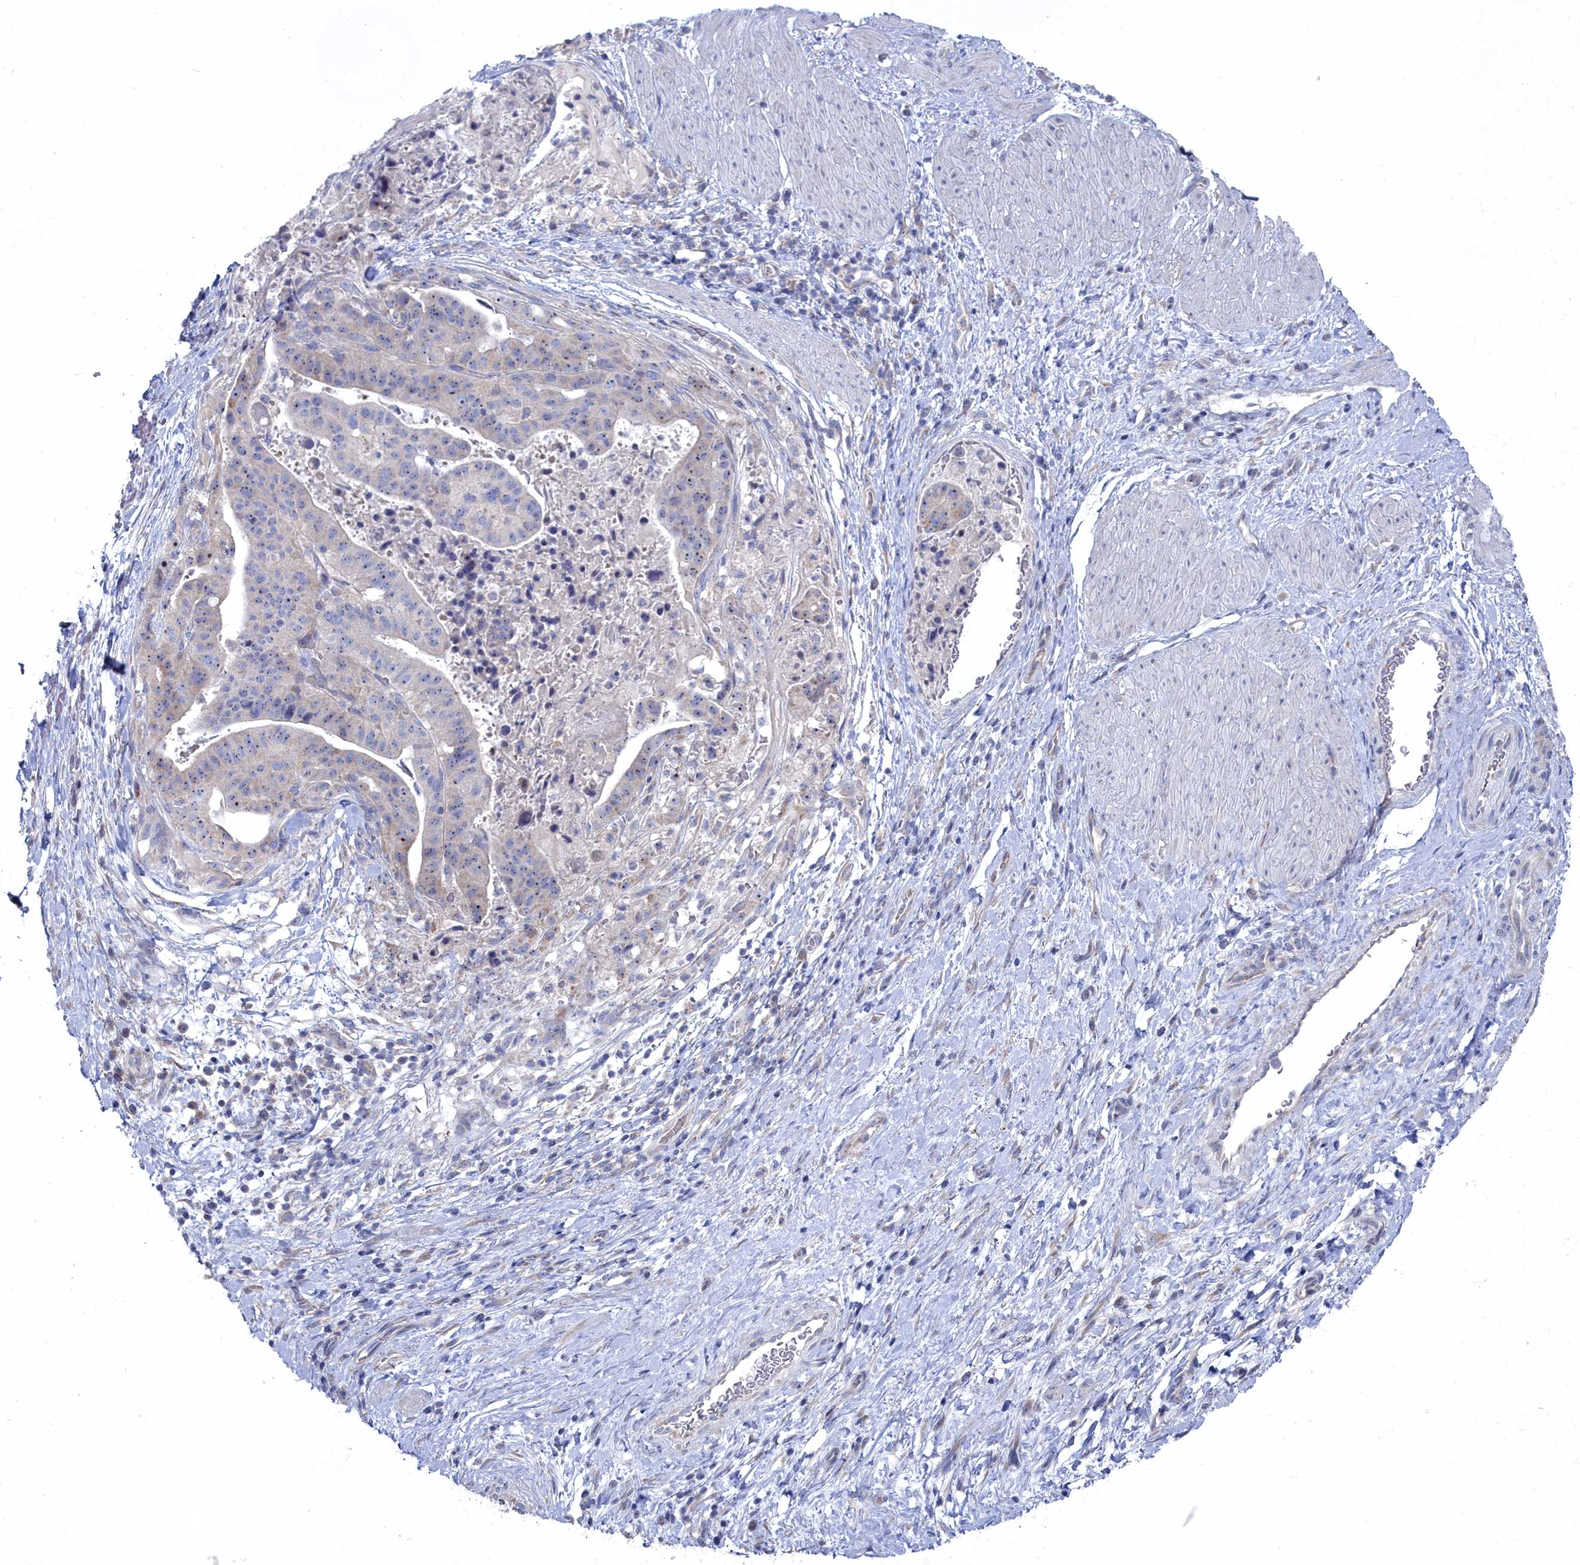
{"staining": {"intensity": "negative", "quantity": "none", "location": "none"}, "tissue": "stomach cancer", "cell_type": "Tumor cells", "image_type": "cancer", "snomed": [{"axis": "morphology", "description": "Adenocarcinoma, NOS"}, {"axis": "topography", "description": "Stomach"}], "caption": "An immunohistochemistry (IHC) micrograph of stomach cancer is shown. There is no staining in tumor cells of stomach cancer.", "gene": "CCDC149", "patient": {"sex": "male", "age": 48}}